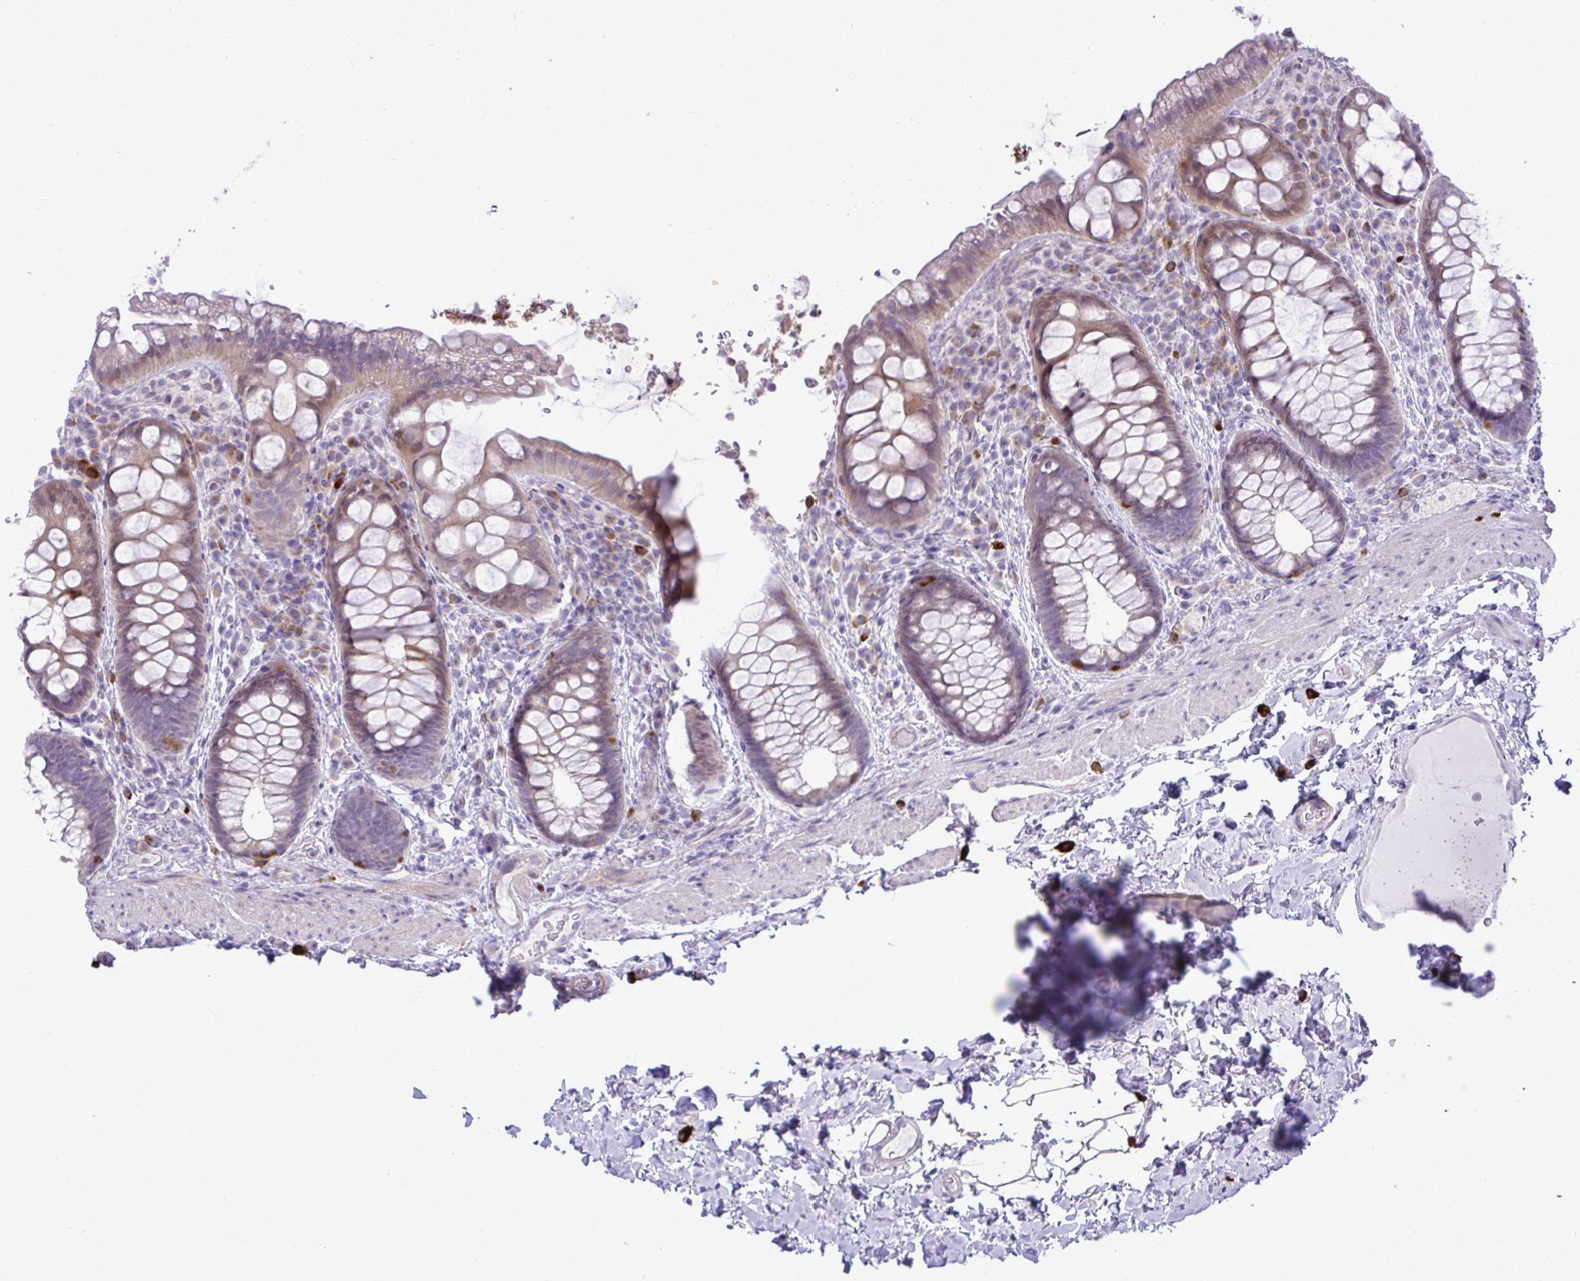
{"staining": {"intensity": "weak", "quantity": "25%-75%", "location": "cytoplasmic/membranous"}, "tissue": "rectum", "cell_type": "Glandular cells", "image_type": "normal", "snomed": [{"axis": "morphology", "description": "Normal tissue, NOS"}, {"axis": "topography", "description": "Rectum"}], "caption": "Human rectum stained for a protein (brown) shows weak cytoplasmic/membranous positive staining in approximately 25%-75% of glandular cells.", "gene": "SPAG1", "patient": {"sex": "female", "age": 69}}